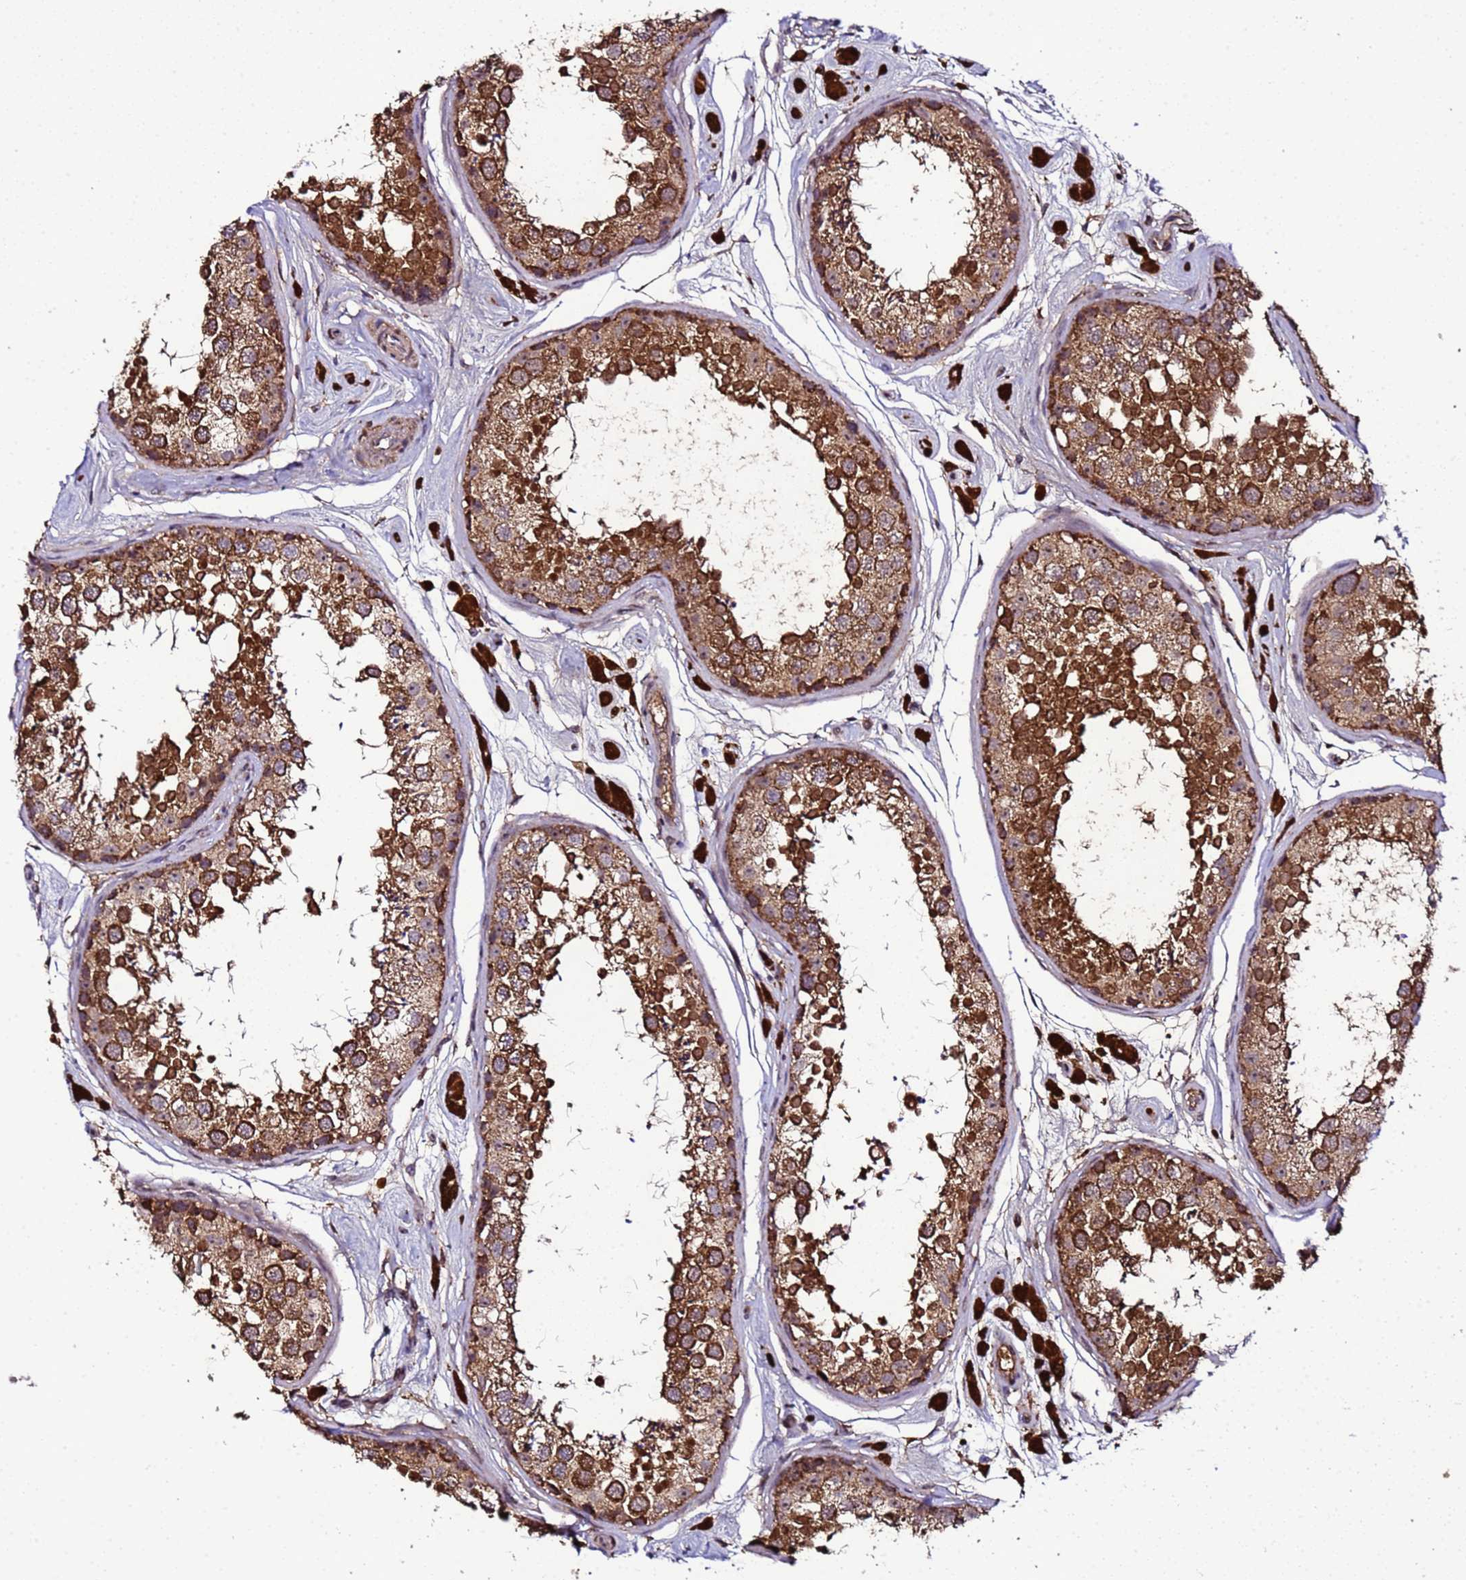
{"staining": {"intensity": "strong", "quantity": ">75%", "location": "cytoplasmic/membranous"}, "tissue": "testis", "cell_type": "Cells in seminiferous ducts", "image_type": "normal", "snomed": [{"axis": "morphology", "description": "Normal tissue, NOS"}, {"axis": "topography", "description": "Testis"}], "caption": "Protein staining reveals strong cytoplasmic/membranous staining in about >75% of cells in seminiferous ducts in unremarkable testis. Using DAB (3,3'-diaminobenzidine) (brown) and hematoxylin (blue) stains, captured at high magnification using brightfield microscopy.", "gene": "HSPBAP1", "patient": {"sex": "male", "age": 25}}